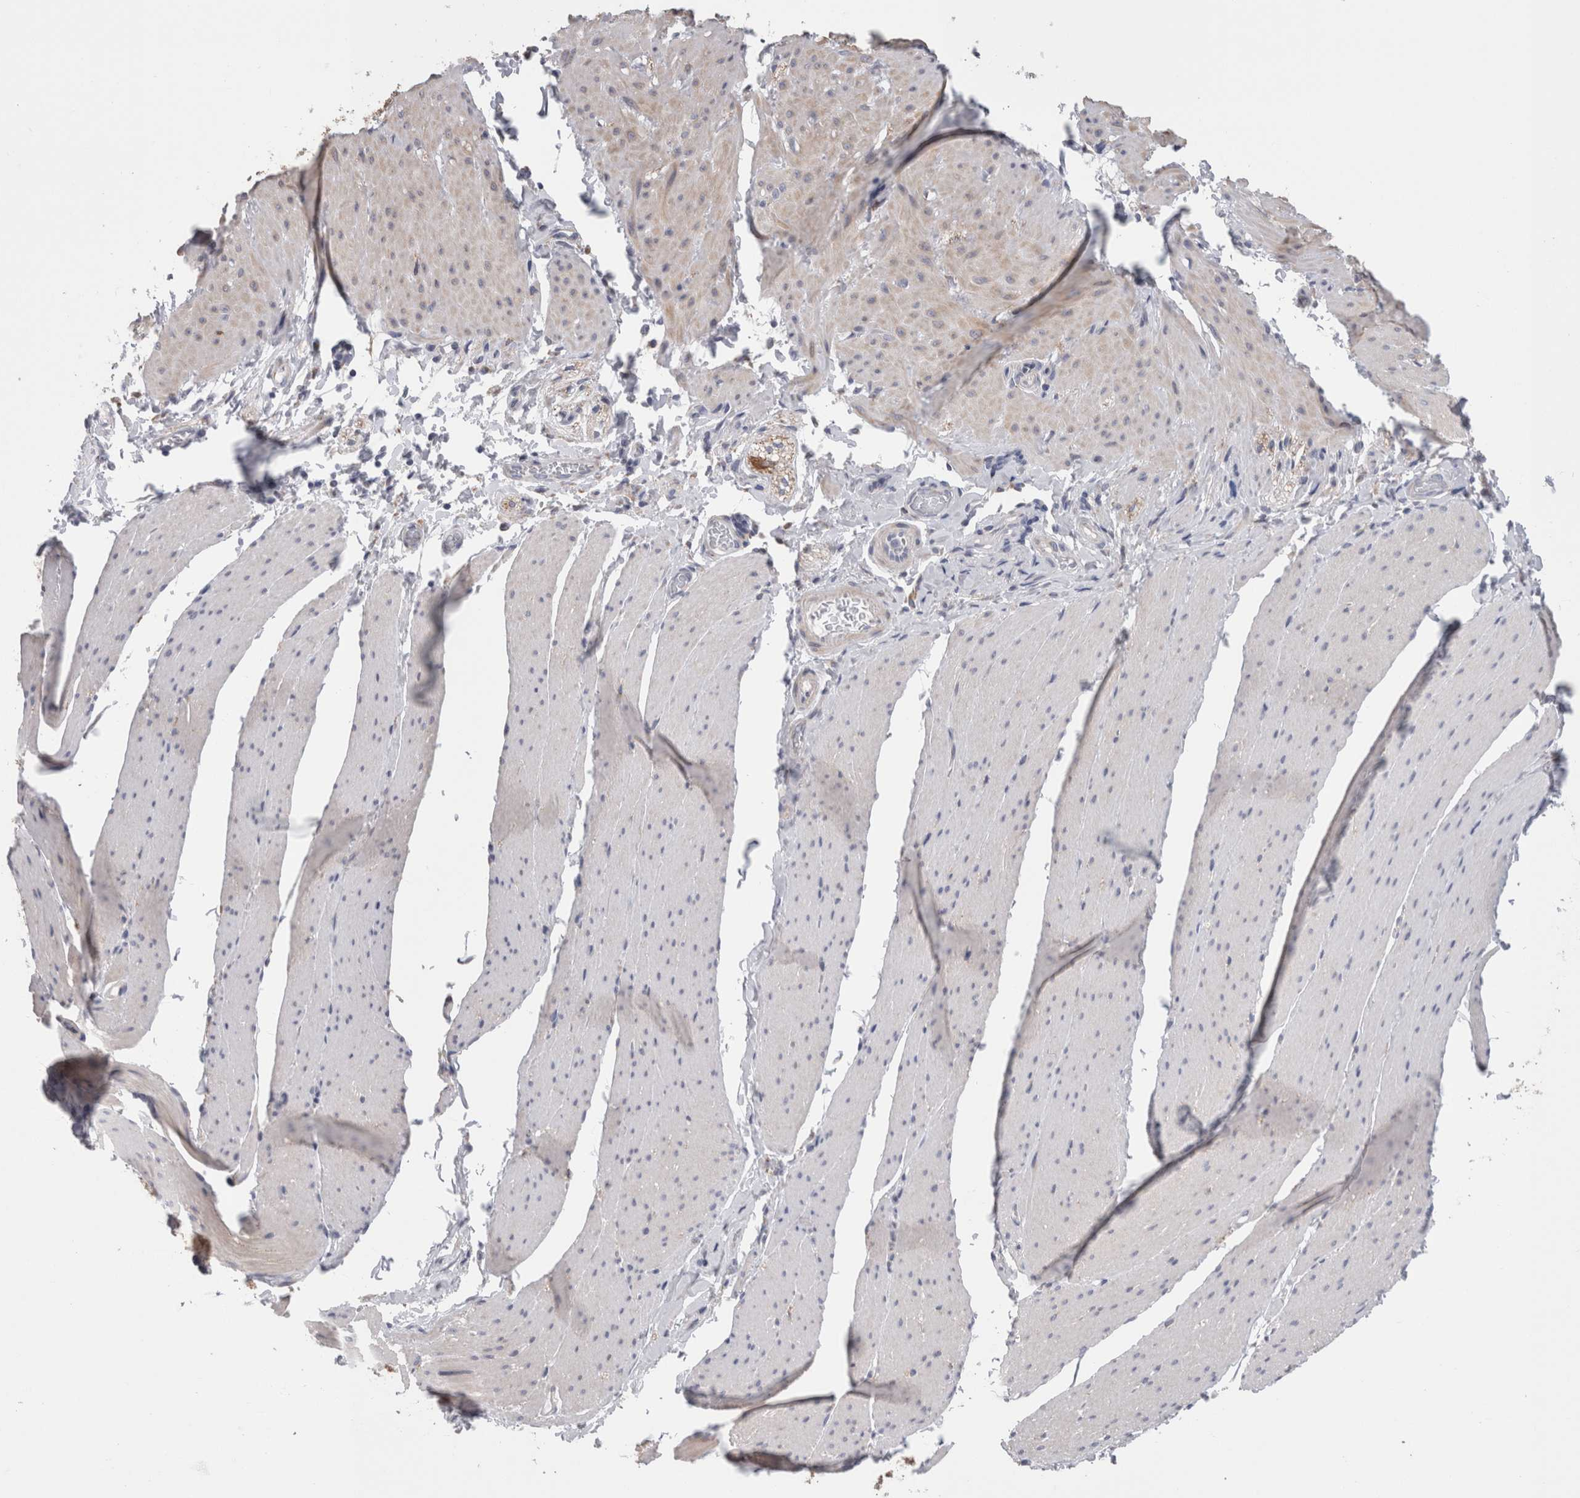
{"staining": {"intensity": "weak", "quantity": "<25%", "location": "cytoplasmic/membranous"}, "tissue": "smooth muscle", "cell_type": "Smooth muscle cells", "image_type": "normal", "snomed": [{"axis": "morphology", "description": "Normal tissue, NOS"}, {"axis": "topography", "description": "Smooth muscle"}, {"axis": "topography", "description": "Small intestine"}], "caption": "Micrograph shows no protein expression in smooth muscle cells of unremarkable smooth muscle. (DAB immunohistochemistry (IHC), high magnification).", "gene": "GDAP1", "patient": {"sex": "female", "age": 84}}